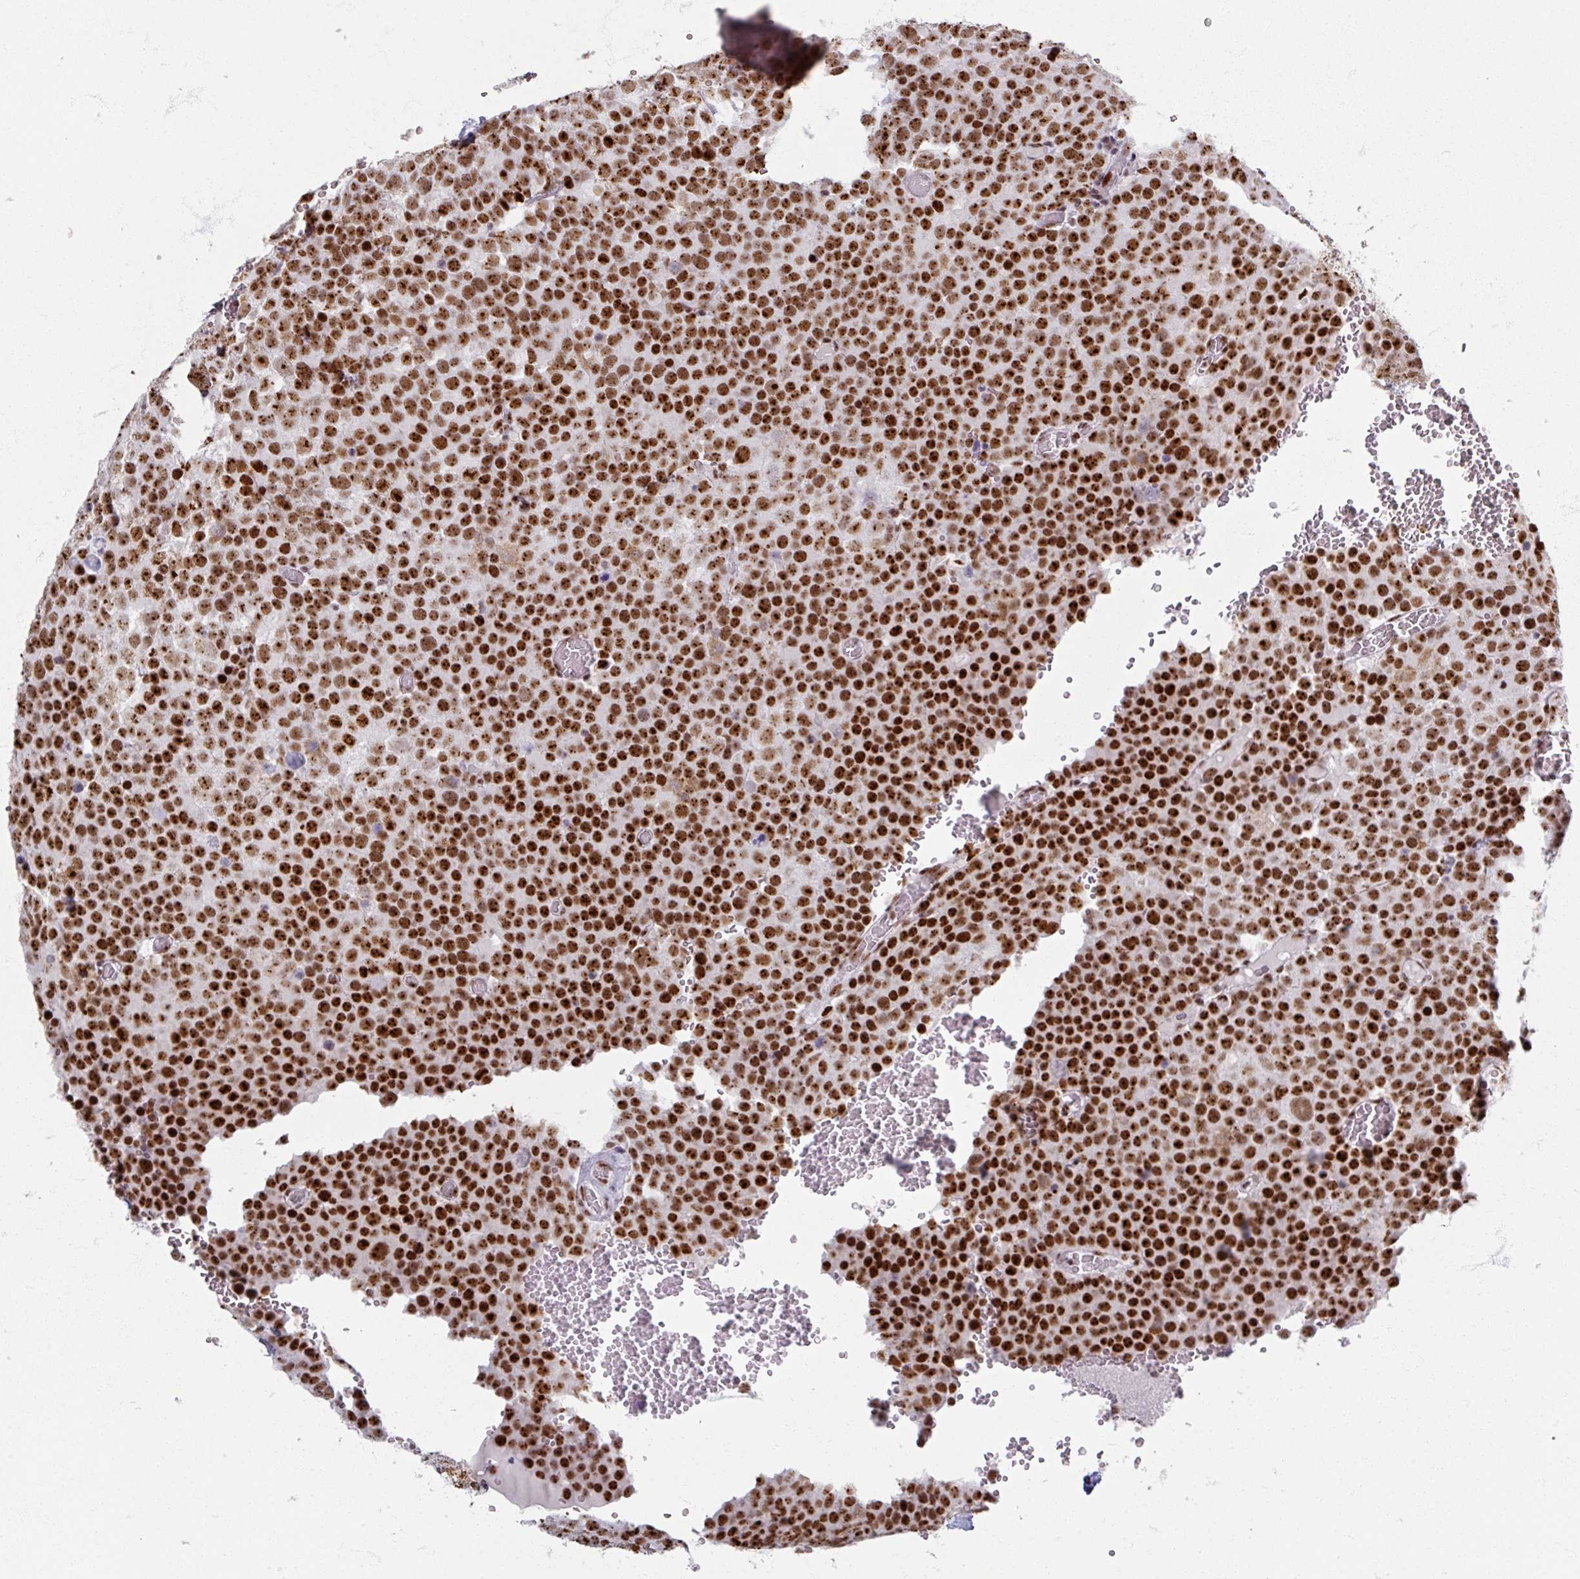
{"staining": {"intensity": "strong", "quantity": ">75%", "location": "nuclear"}, "tissue": "testis cancer", "cell_type": "Tumor cells", "image_type": "cancer", "snomed": [{"axis": "morphology", "description": "Seminoma, NOS"}, {"axis": "topography", "description": "Testis"}], "caption": "Immunohistochemical staining of human testis cancer (seminoma) shows high levels of strong nuclear positivity in about >75% of tumor cells.", "gene": "ADAR", "patient": {"sex": "male", "age": 71}}